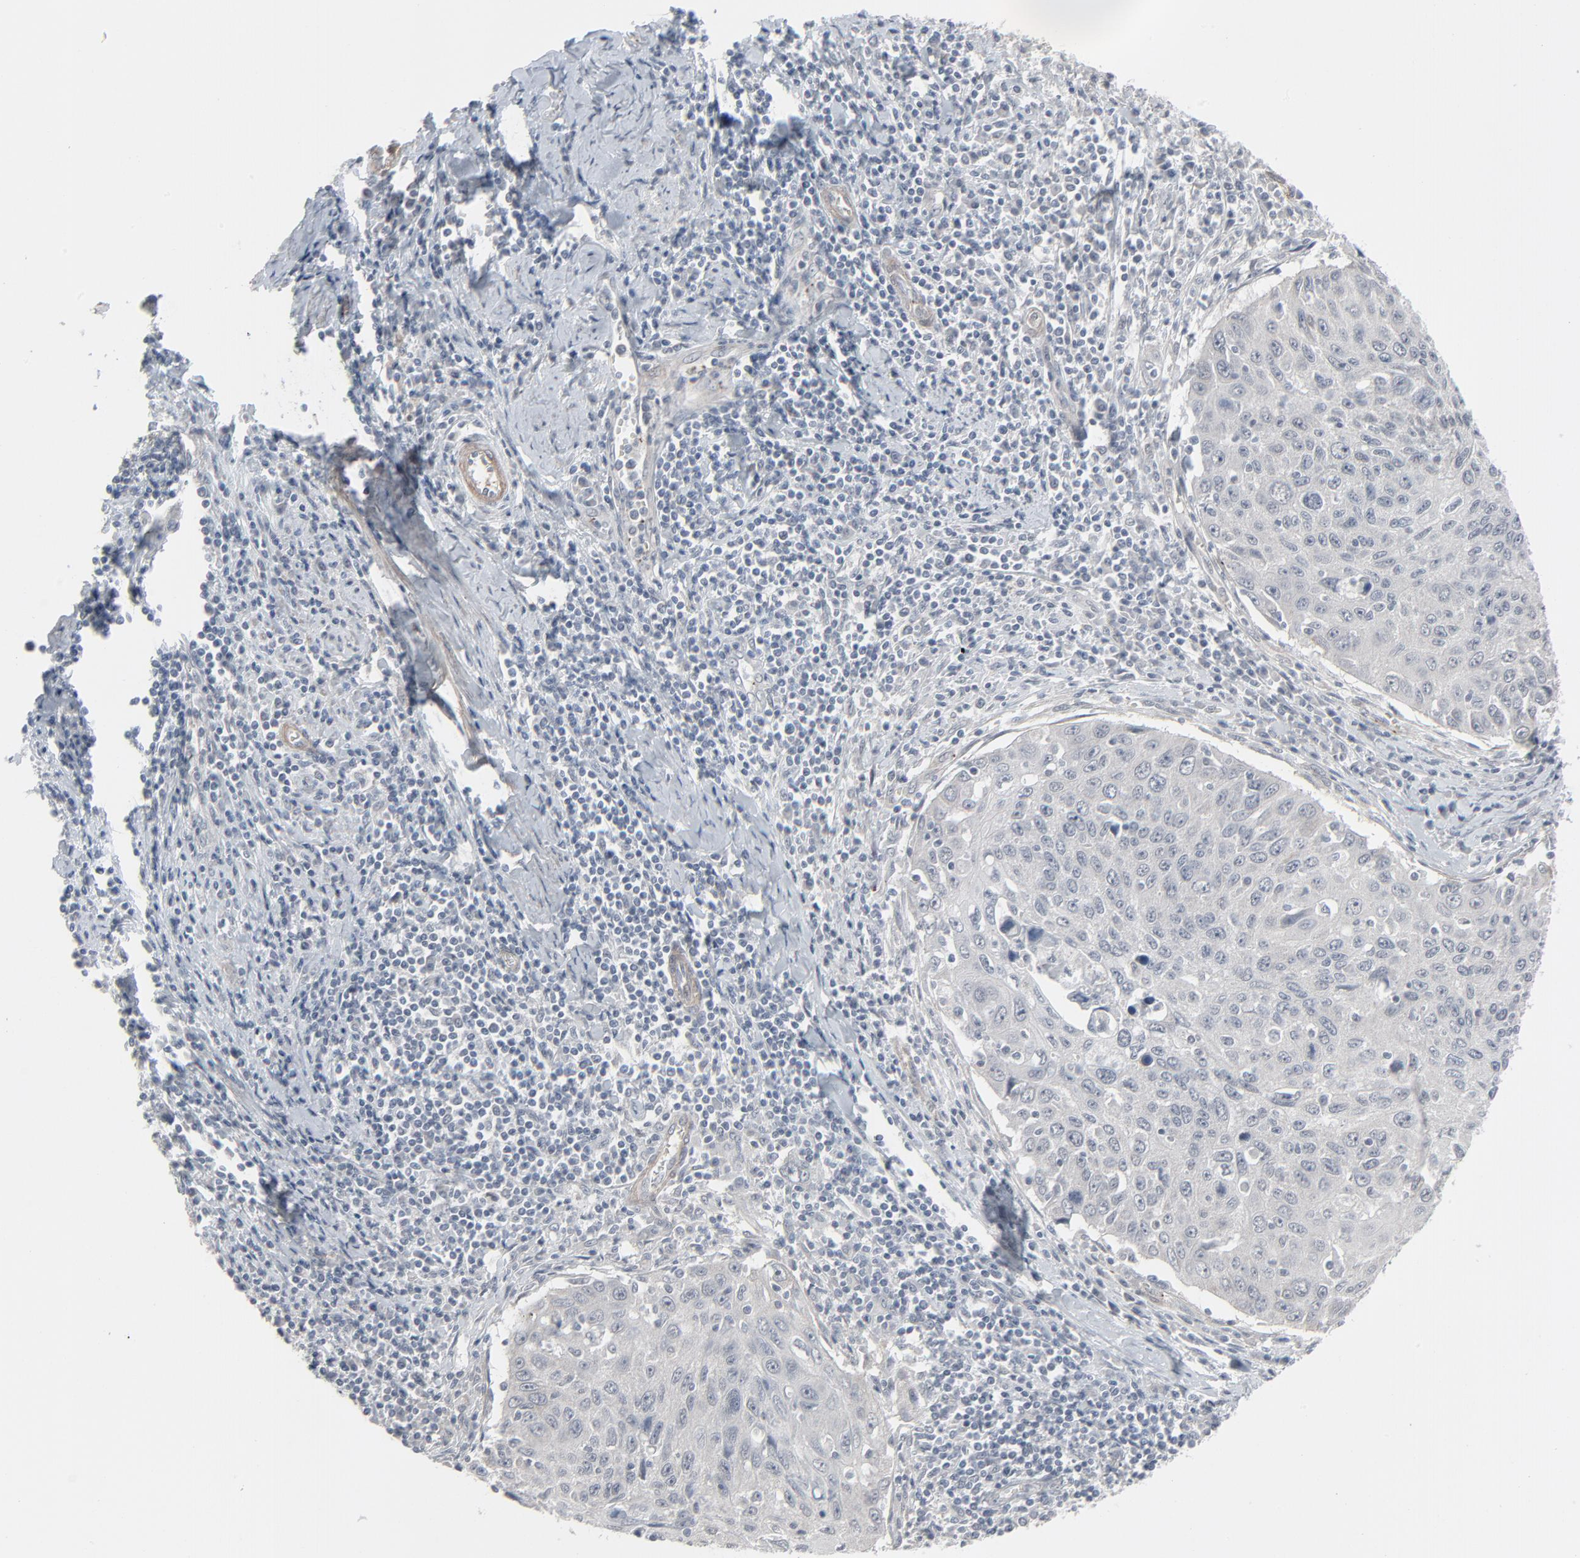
{"staining": {"intensity": "negative", "quantity": "none", "location": "none"}, "tissue": "cervical cancer", "cell_type": "Tumor cells", "image_type": "cancer", "snomed": [{"axis": "morphology", "description": "Squamous cell carcinoma, NOS"}, {"axis": "topography", "description": "Cervix"}], "caption": "Immunohistochemistry (IHC) of cervical cancer exhibits no expression in tumor cells.", "gene": "NEUROD1", "patient": {"sex": "female", "age": 53}}